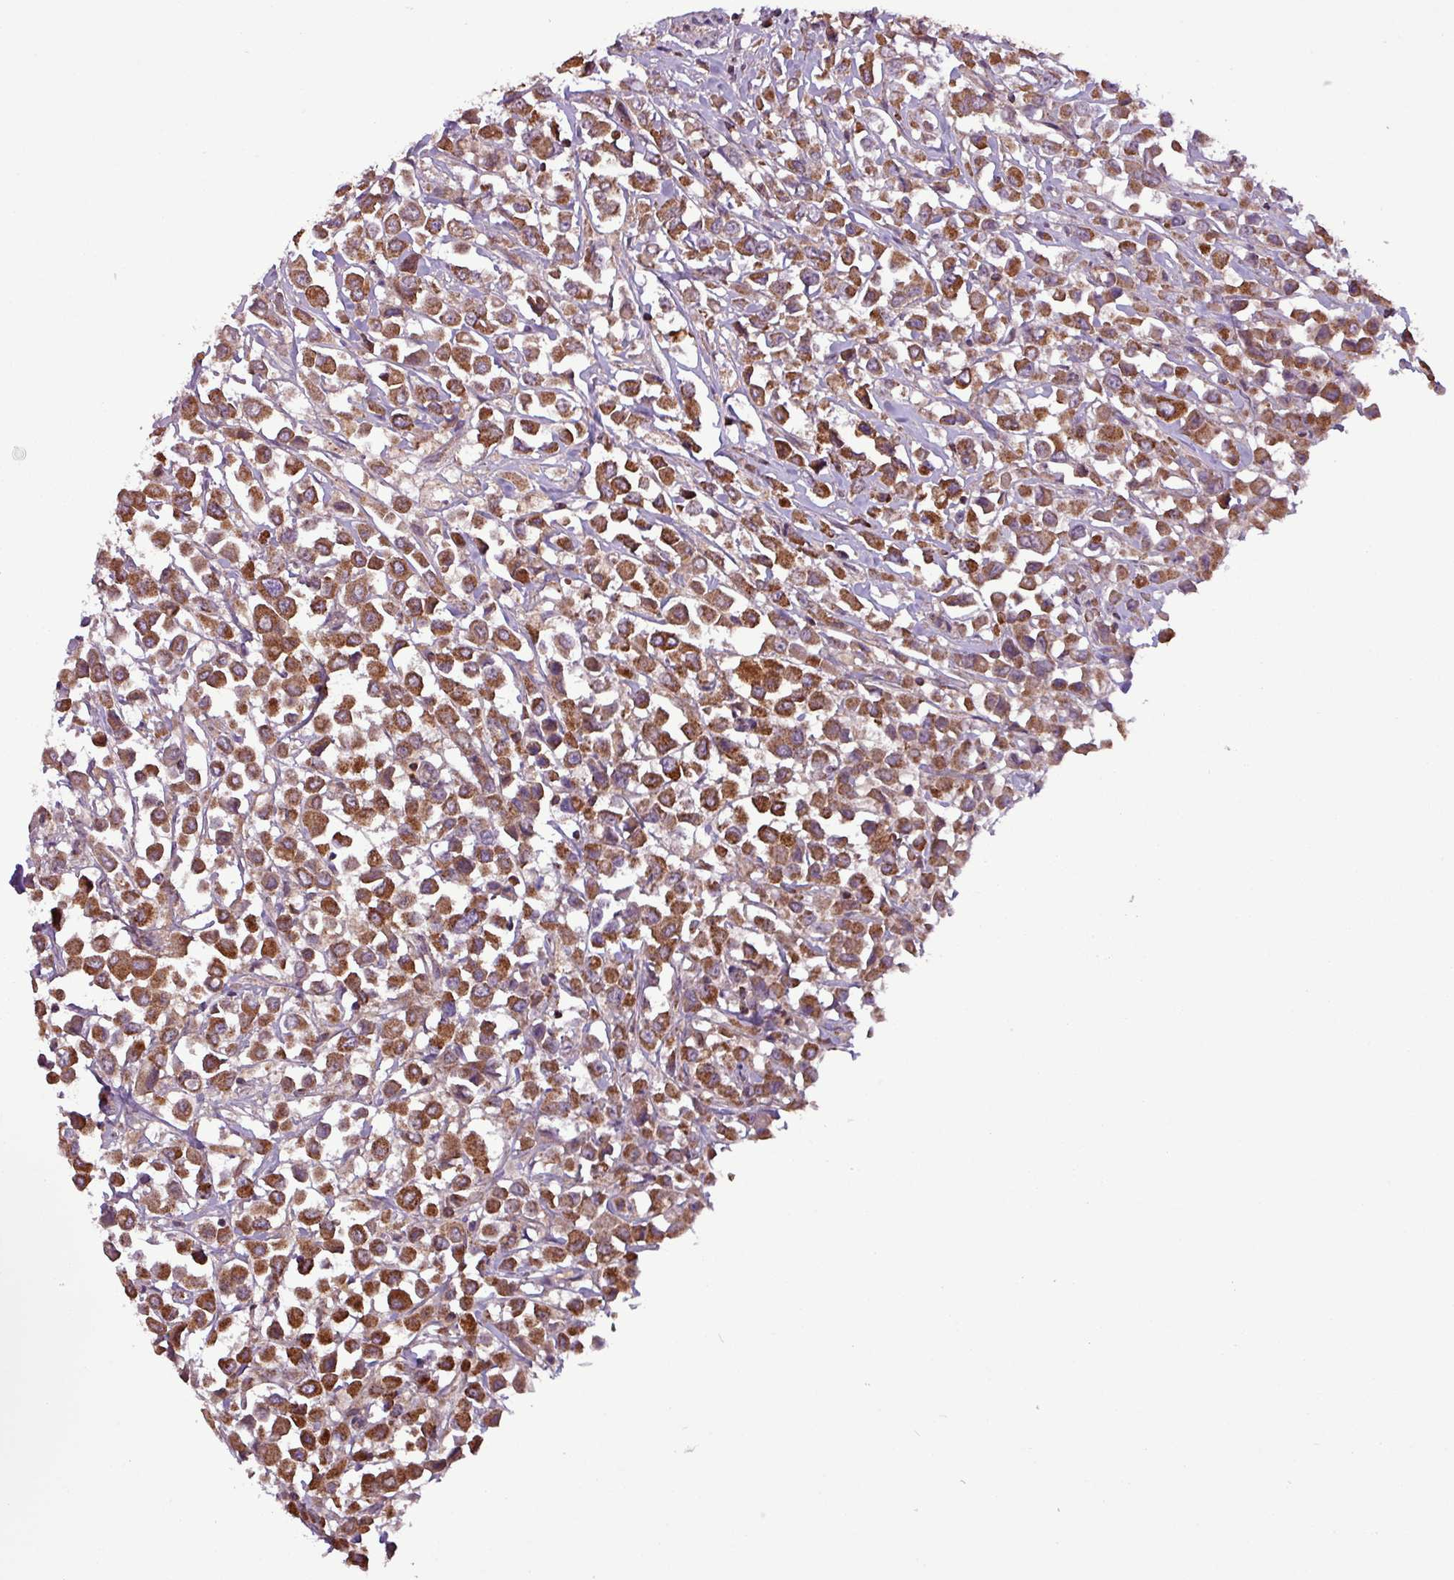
{"staining": {"intensity": "strong", "quantity": ">75%", "location": "cytoplasmic/membranous"}, "tissue": "breast cancer", "cell_type": "Tumor cells", "image_type": "cancer", "snomed": [{"axis": "morphology", "description": "Duct carcinoma"}, {"axis": "topography", "description": "Breast"}], "caption": "A high amount of strong cytoplasmic/membranous positivity is present in approximately >75% of tumor cells in breast cancer (intraductal carcinoma) tissue.", "gene": "MCTP2", "patient": {"sex": "female", "age": 61}}